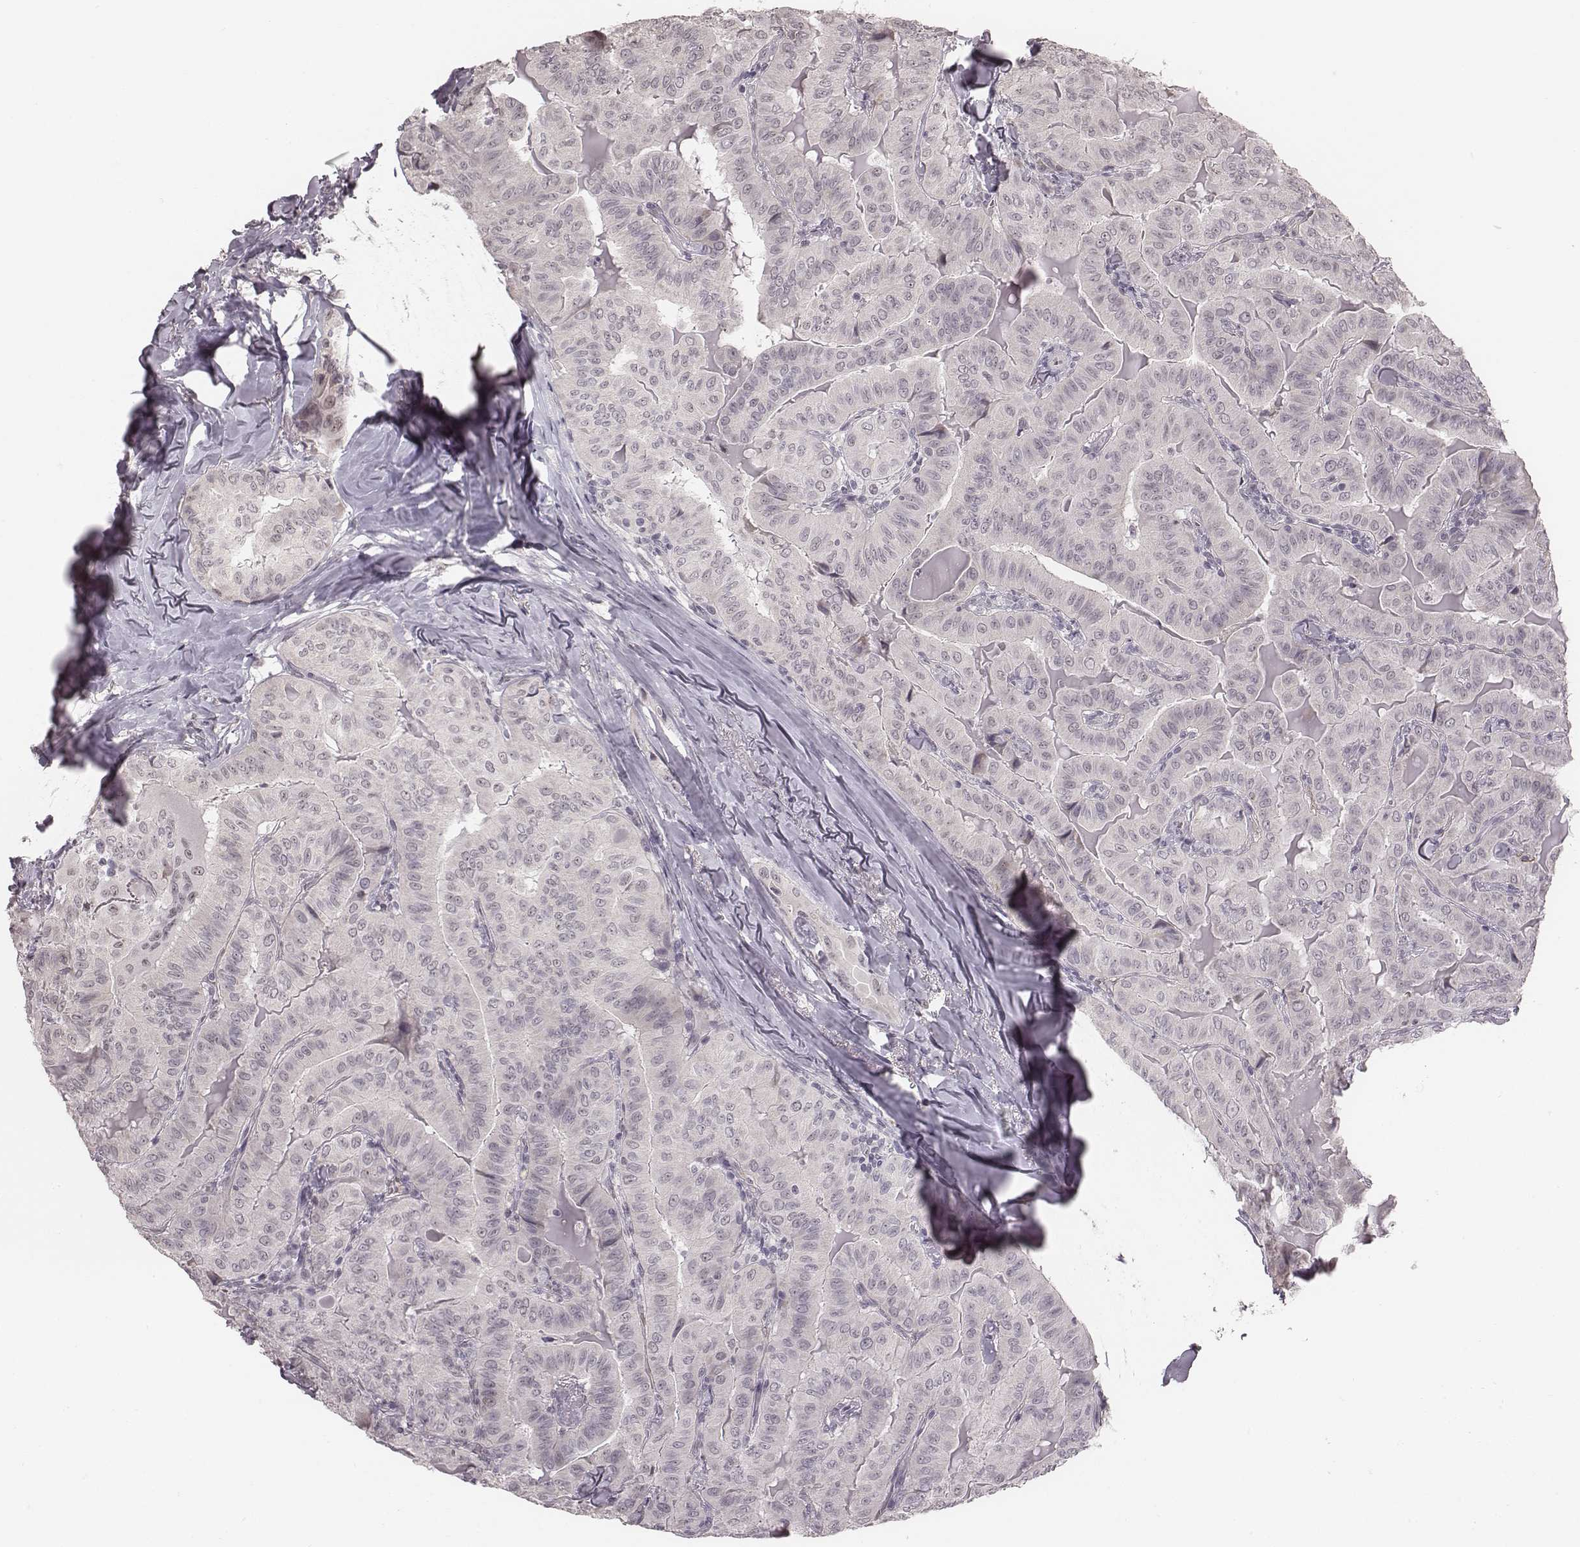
{"staining": {"intensity": "negative", "quantity": "none", "location": "none"}, "tissue": "thyroid cancer", "cell_type": "Tumor cells", "image_type": "cancer", "snomed": [{"axis": "morphology", "description": "Papillary adenocarcinoma, NOS"}, {"axis": "topography", "description": "Thyroid gland"}], "caption": "IHC of human papillary adenocarcinoma (thyroid) demonstrates no positivity in tumor cells.", "gene": "RPGRIP1", "patient": {"sex": "female", "age": 68}}